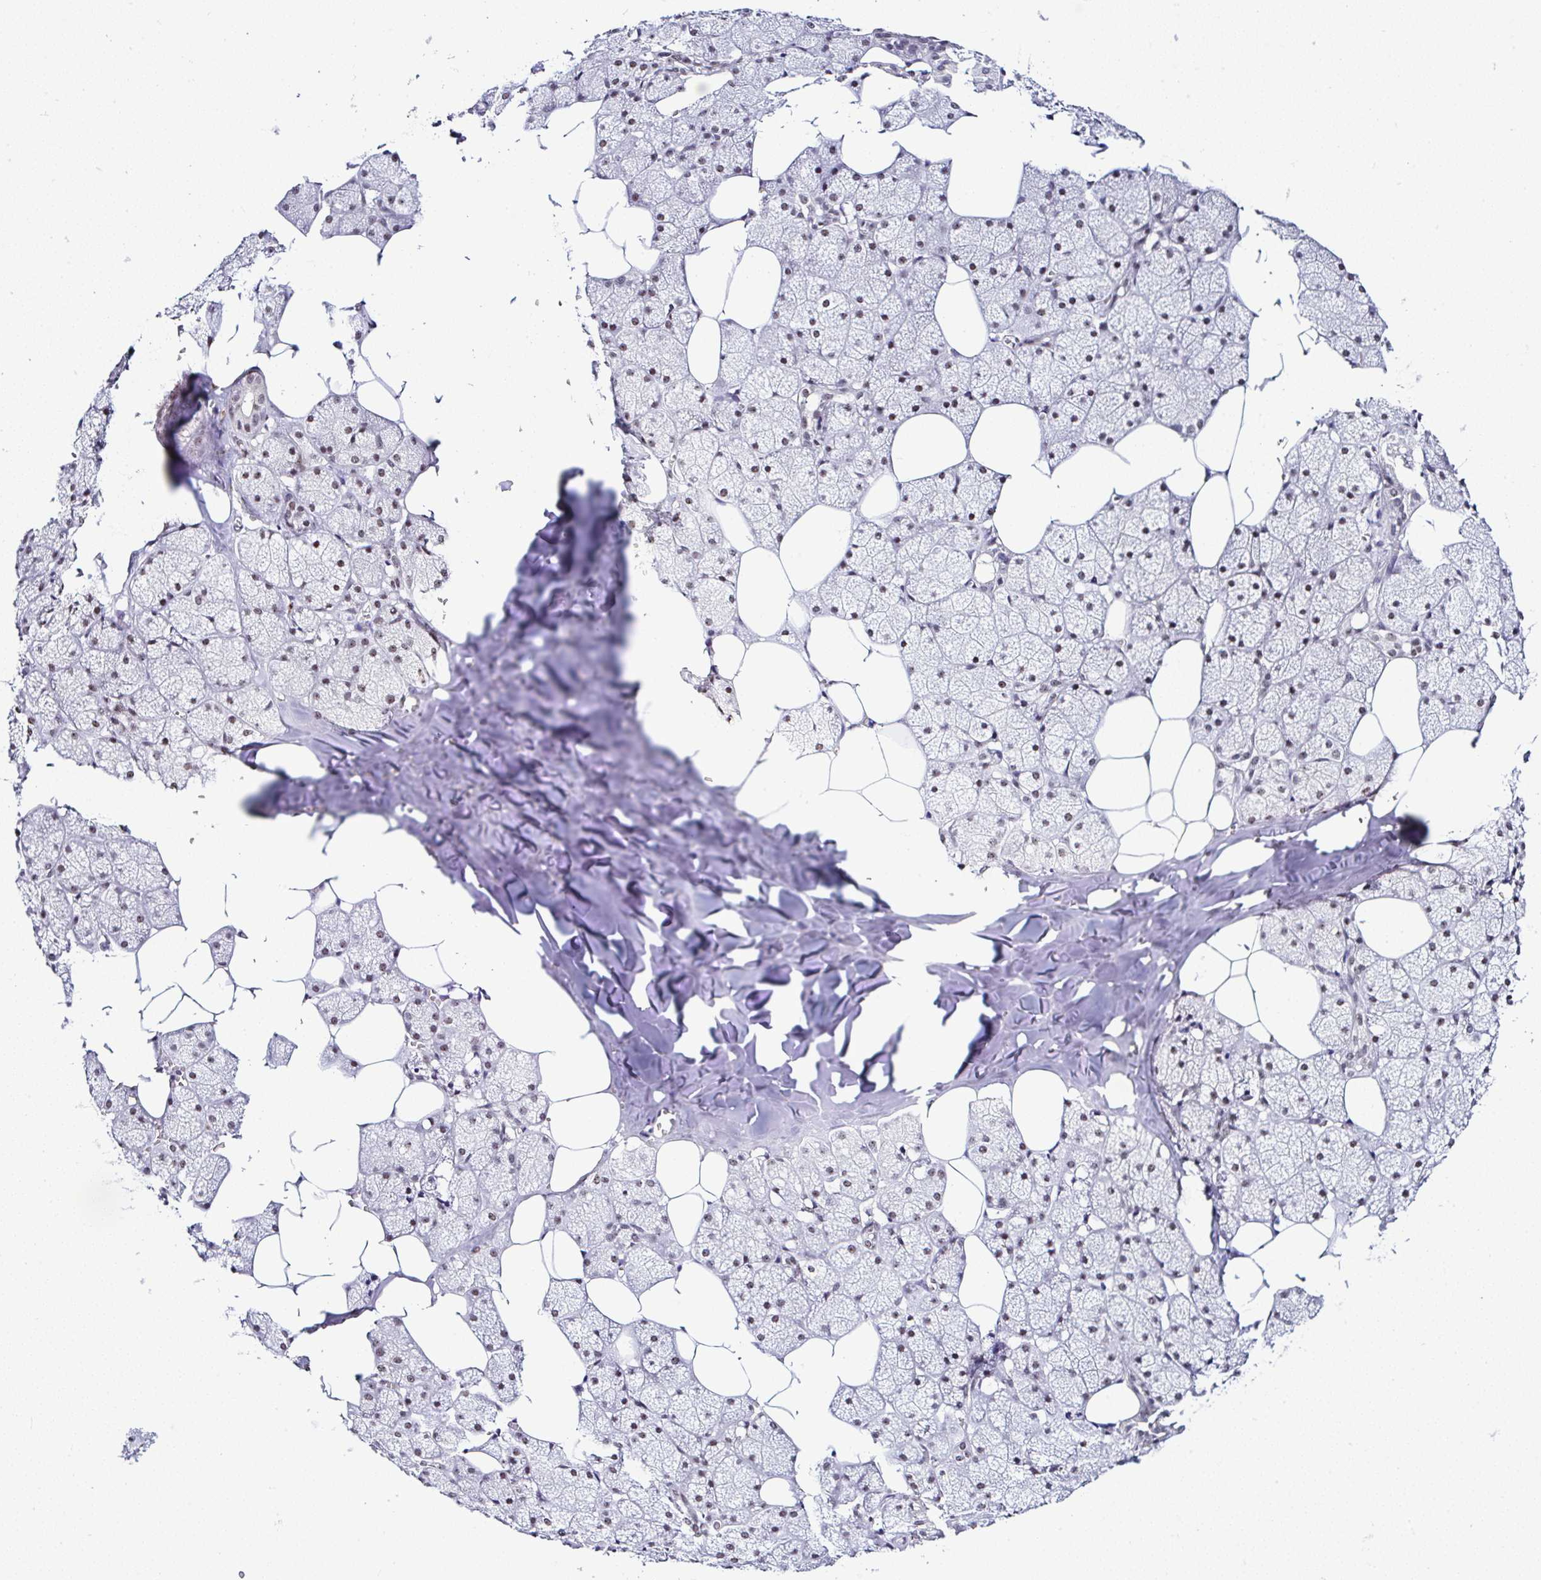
{"staining": {"intensity": "moderate", "quantity": ">75%", "location": "nuclear"}, "tissue": "salivary gland", "cell_type": "Glandular cells", "image_type": "normal", "snomed": [{"axis": "morphology", "description": "Normal tissue, NOS"}, {"axis": "topography", "description": "Salivary gland"}, {"axis": "topography", "description": "Peripheral nerve tissue"}], "caption": "The photomicrograph reveals immunohistochemical staining of benign salivary gland. There is moderate nuclear positivity is present in approximately >75% of glandular cells.", "gene": "PTPN2", "patient": {"sex": "male", "age": 38}}